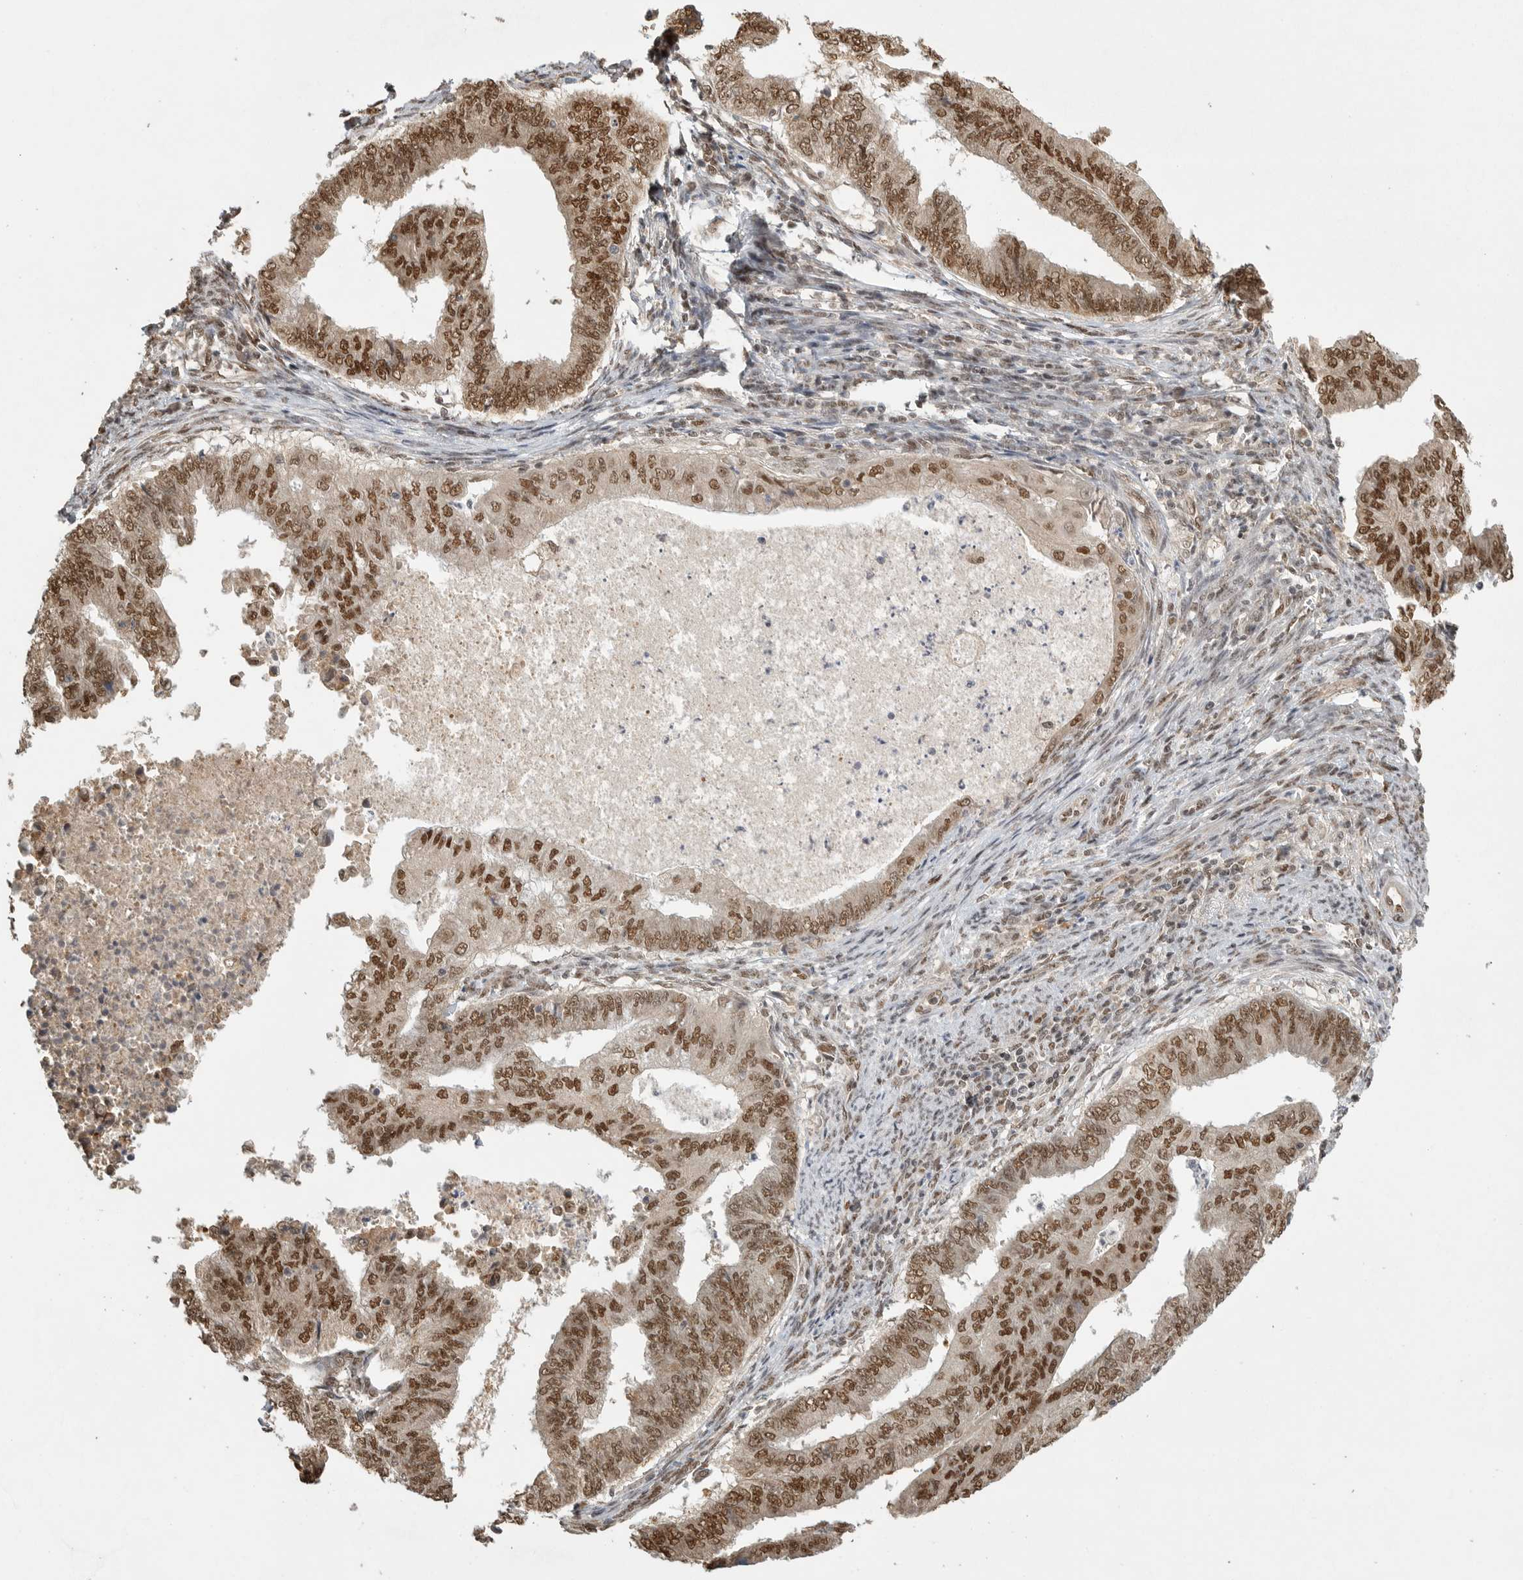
{"staining": {"intensity": "strong", "quantity": ">75%", "location": "nuclear"}, "tissue": "endometrial cancer", "cell_type": "Tumor cells", "image_type": "cancer", "snomed": [{"axis": "morphology", "description": "Polyp, NOS"}, {"axis": "morphology", "description": "Adenocarcinoma, NOS"}, {"axis": "morphology", "description": "Adenoma, NOS"}, {"axis": "topography", "description": "Endometrium"}], "caption": "Brown immunohistochemical staining in adenocarcinoma (endometrial) displays strong nuclear positivity in approximately >75% of tumor cells.", "gene": "DFFA", "patient": {"sex": "female", "age": 79}}